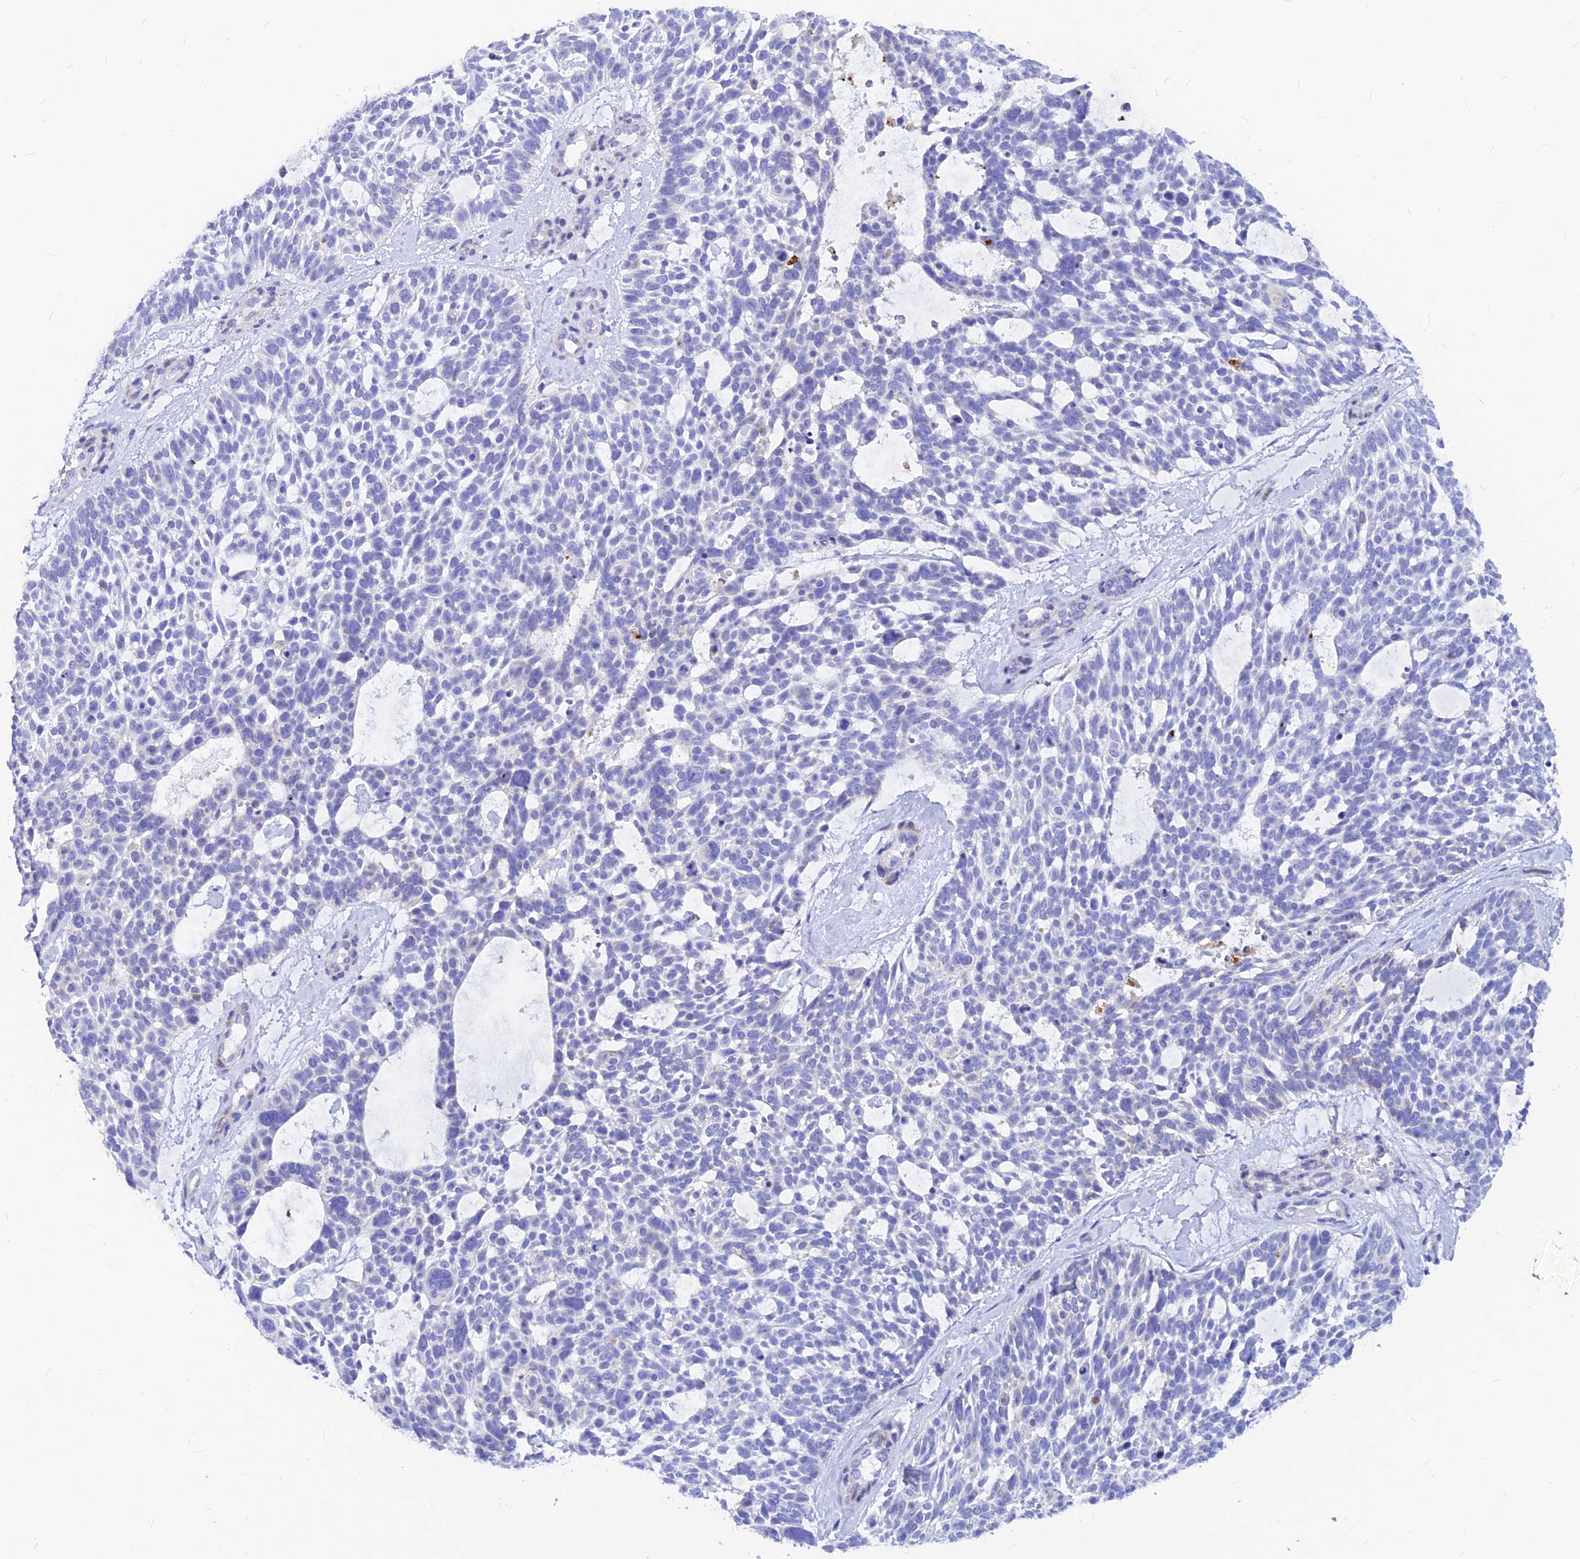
{"staining": {"intensity": "negative", "quantity": "none", "location": "none"}, "tissue": "skin cancer", "cell_type": "Tumor cells", "image_type": "cancer", "snomed": [{"axis": "morphology", "description": "Basal cell carcinoma"}, {"axis": "topography", "description": "Skin"}], "caption": "Tumor cells are negative for protein expression in human skin basal cell carcinoma. Nuclei are stained in blue.", "gene": "CNOT6", "patient": {"sex": "male", "age": 88}}